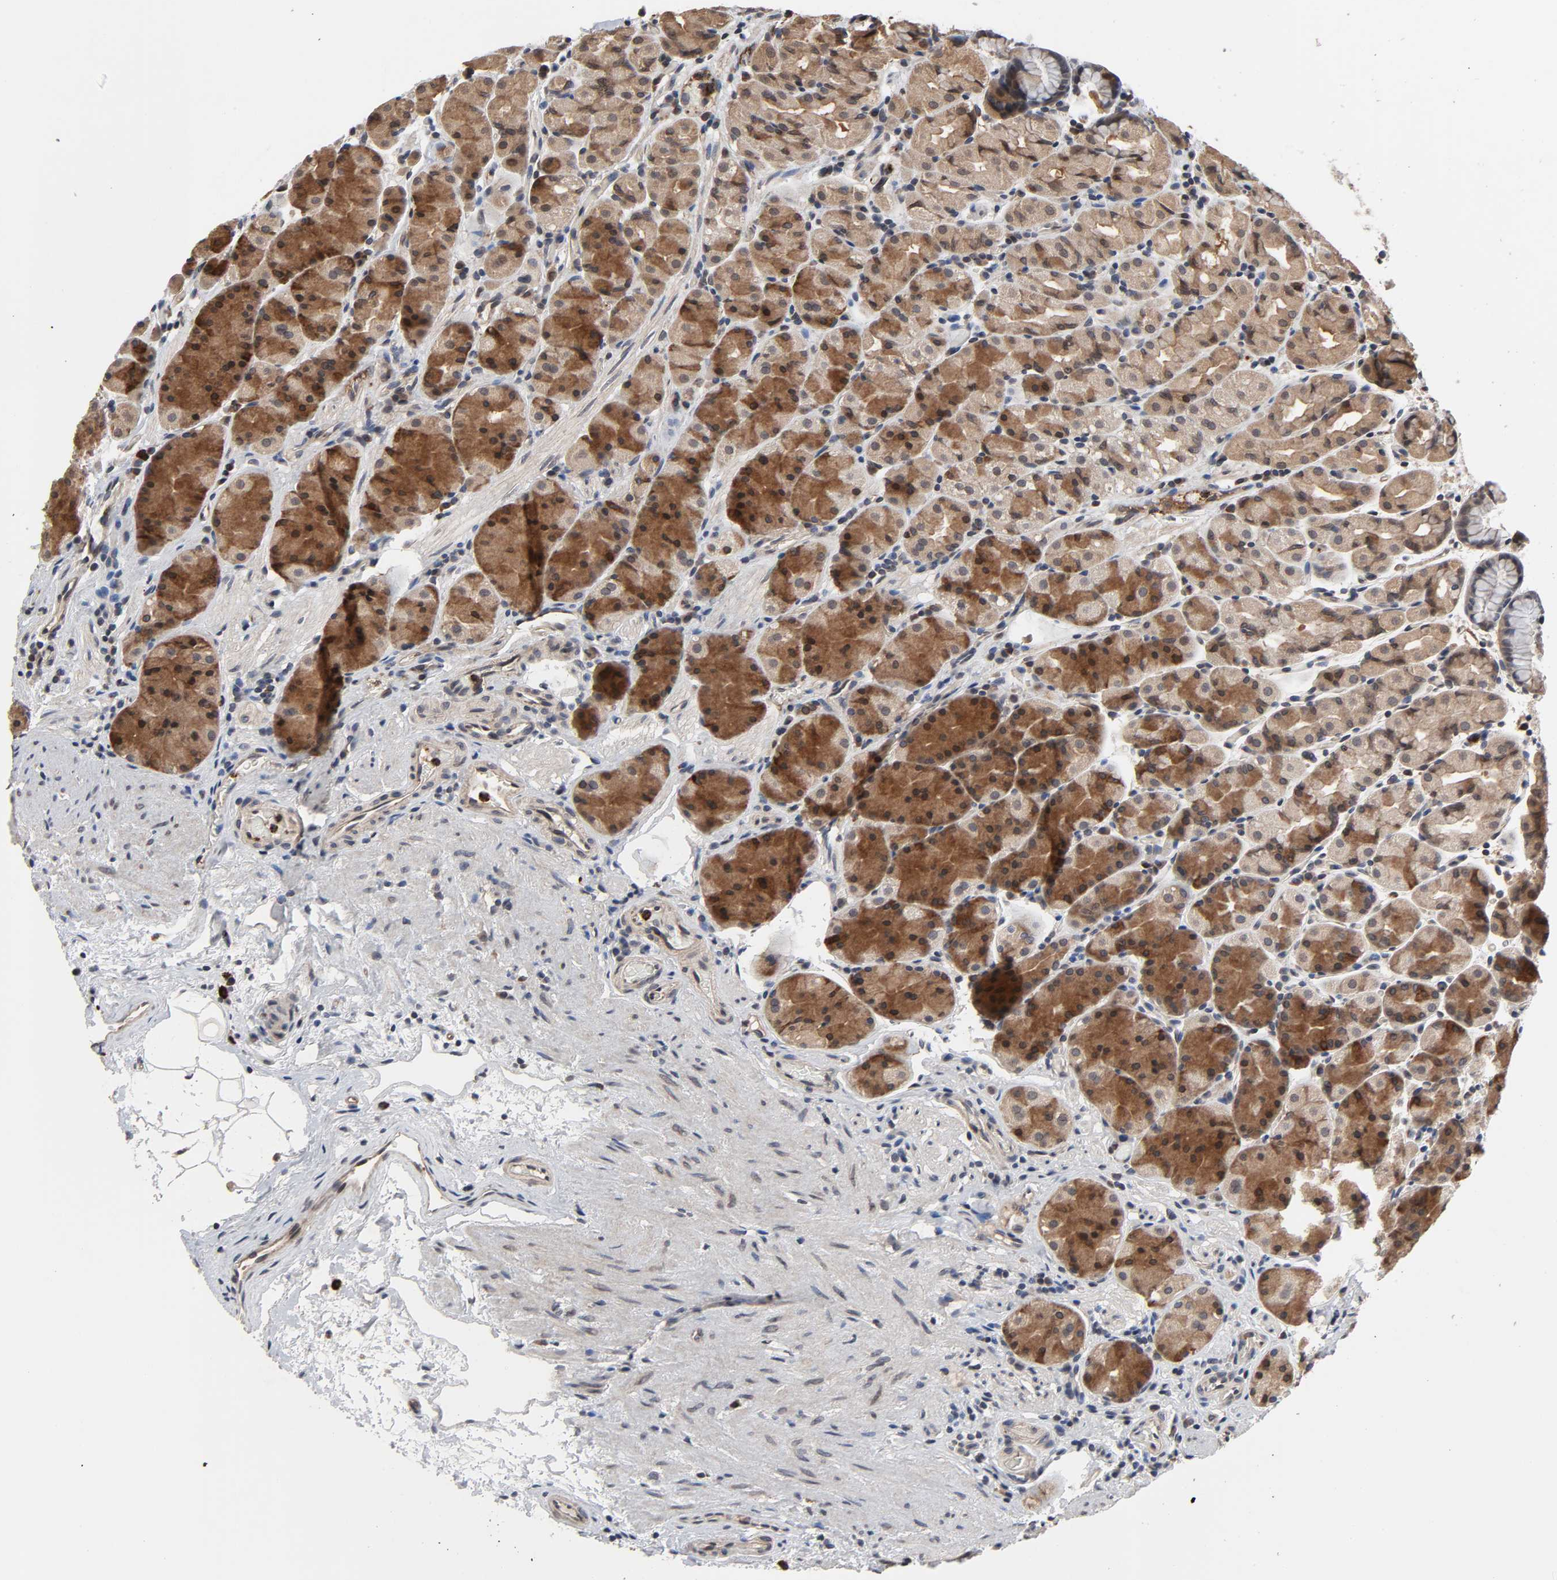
{"staining": {"intensity": "moderate", "quantity": ">75%", "location": "cytoplasmic/membranous,nuclear"}, "tissue": "stomach", "cell_type": "Glandular cells", "image_type": "normal", "snomed": [{"axis": "morphology", "description": "Normal tissue, NOS"}, {"axis": "topography", "description": "Stomach, lower"}], "caption": "Protein positivity by IHC shows moderate cytoplasmic/membranous,nuclear positivity in about >75% of glandular cells in unremarkable stomach.", "gene": "CCDC175", "patient": {"sex": "male", "age": 56}}